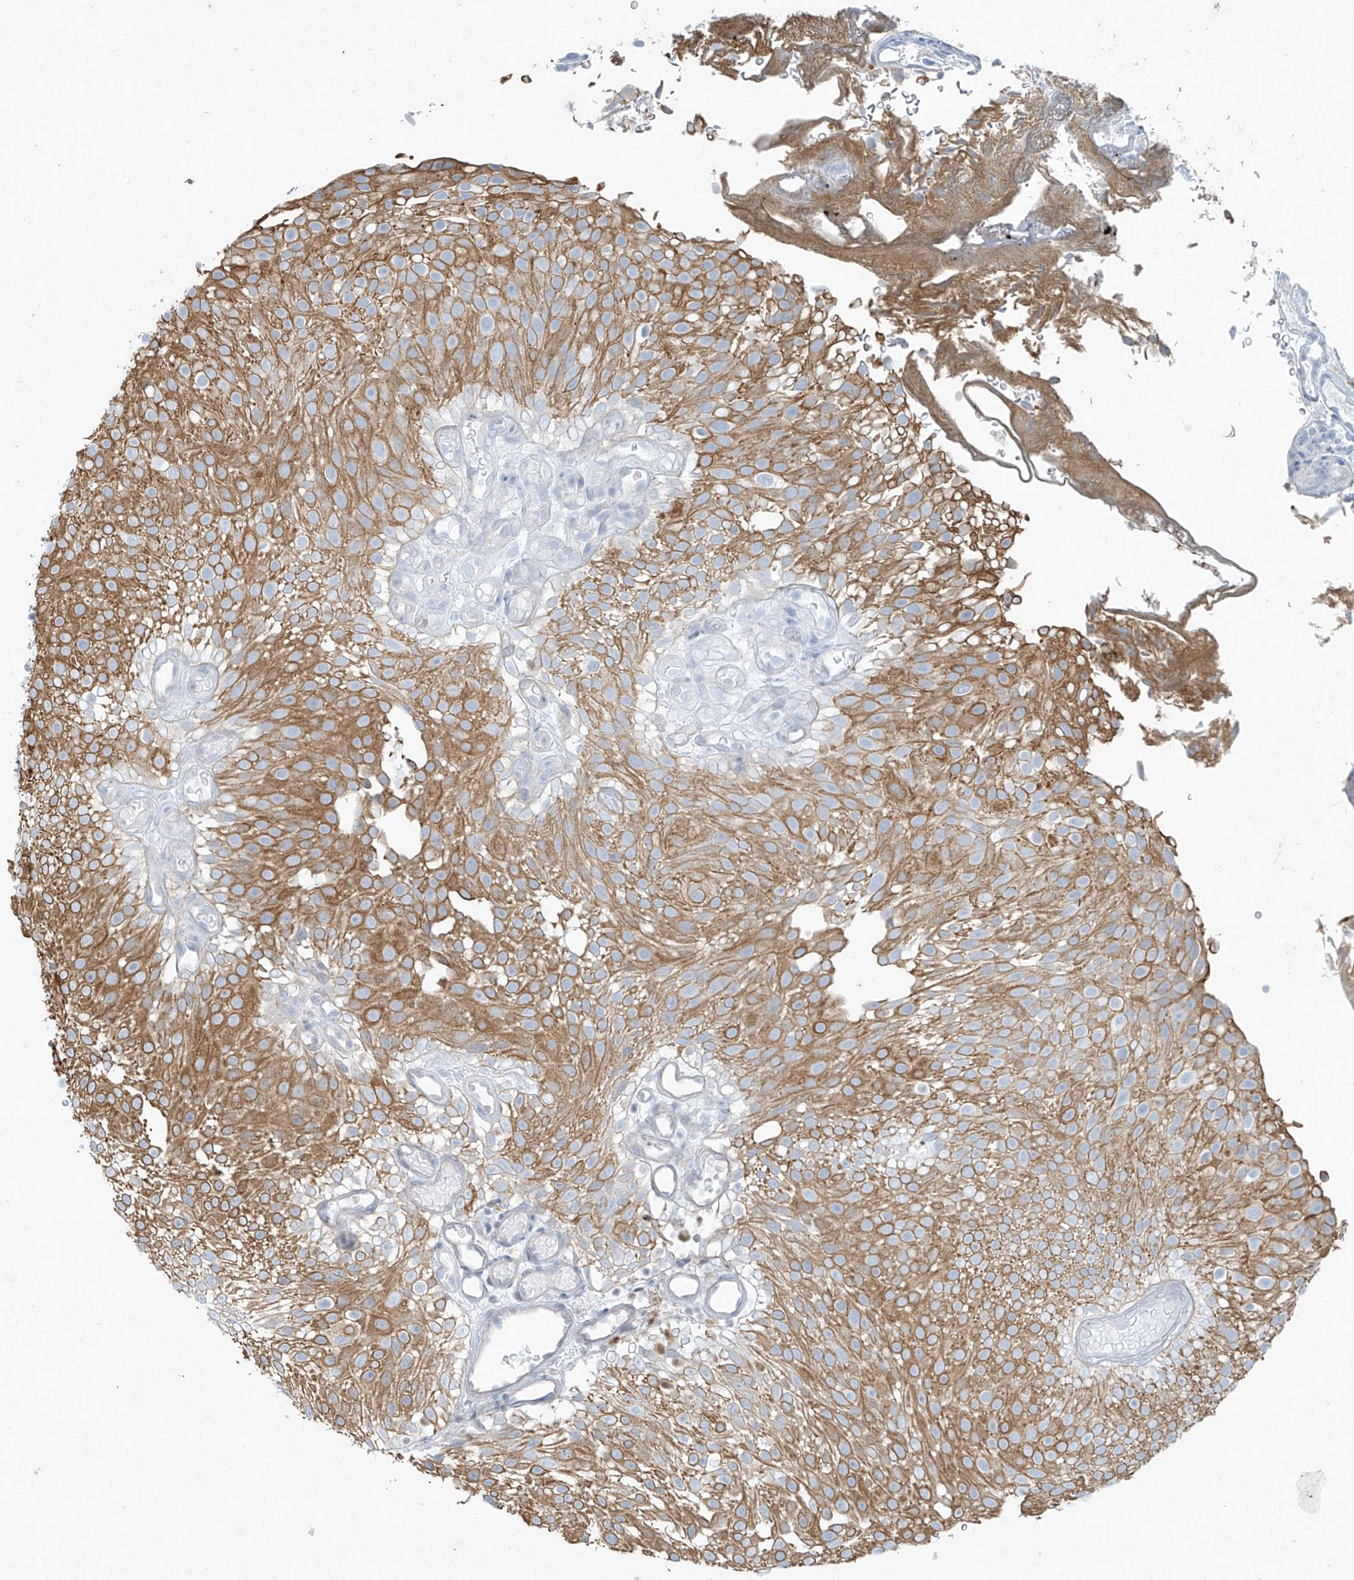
{"staining": {"intensity": "moderate", "quantity": ">75%", "location": "cytoplasmic/membranous"}, "tissue": "urothelial cancer", "cell_type": "Tumor cells", "image_type": "cancer", "snomed": [{"axis": "morphology", "description": "Urothelial carcinoma, Low grade"}, {"axis": "topography", "description": "Urinary bladder"}], "caption": "This micrograph displays IHC staining of urothelial carcinoma (low-grade), with medium moderate cytoplasmic/membranous positivity in approximately >75% of tumor cells.", "gene": "TUBE1", "patient": {"sex": "male", "age": 78}}